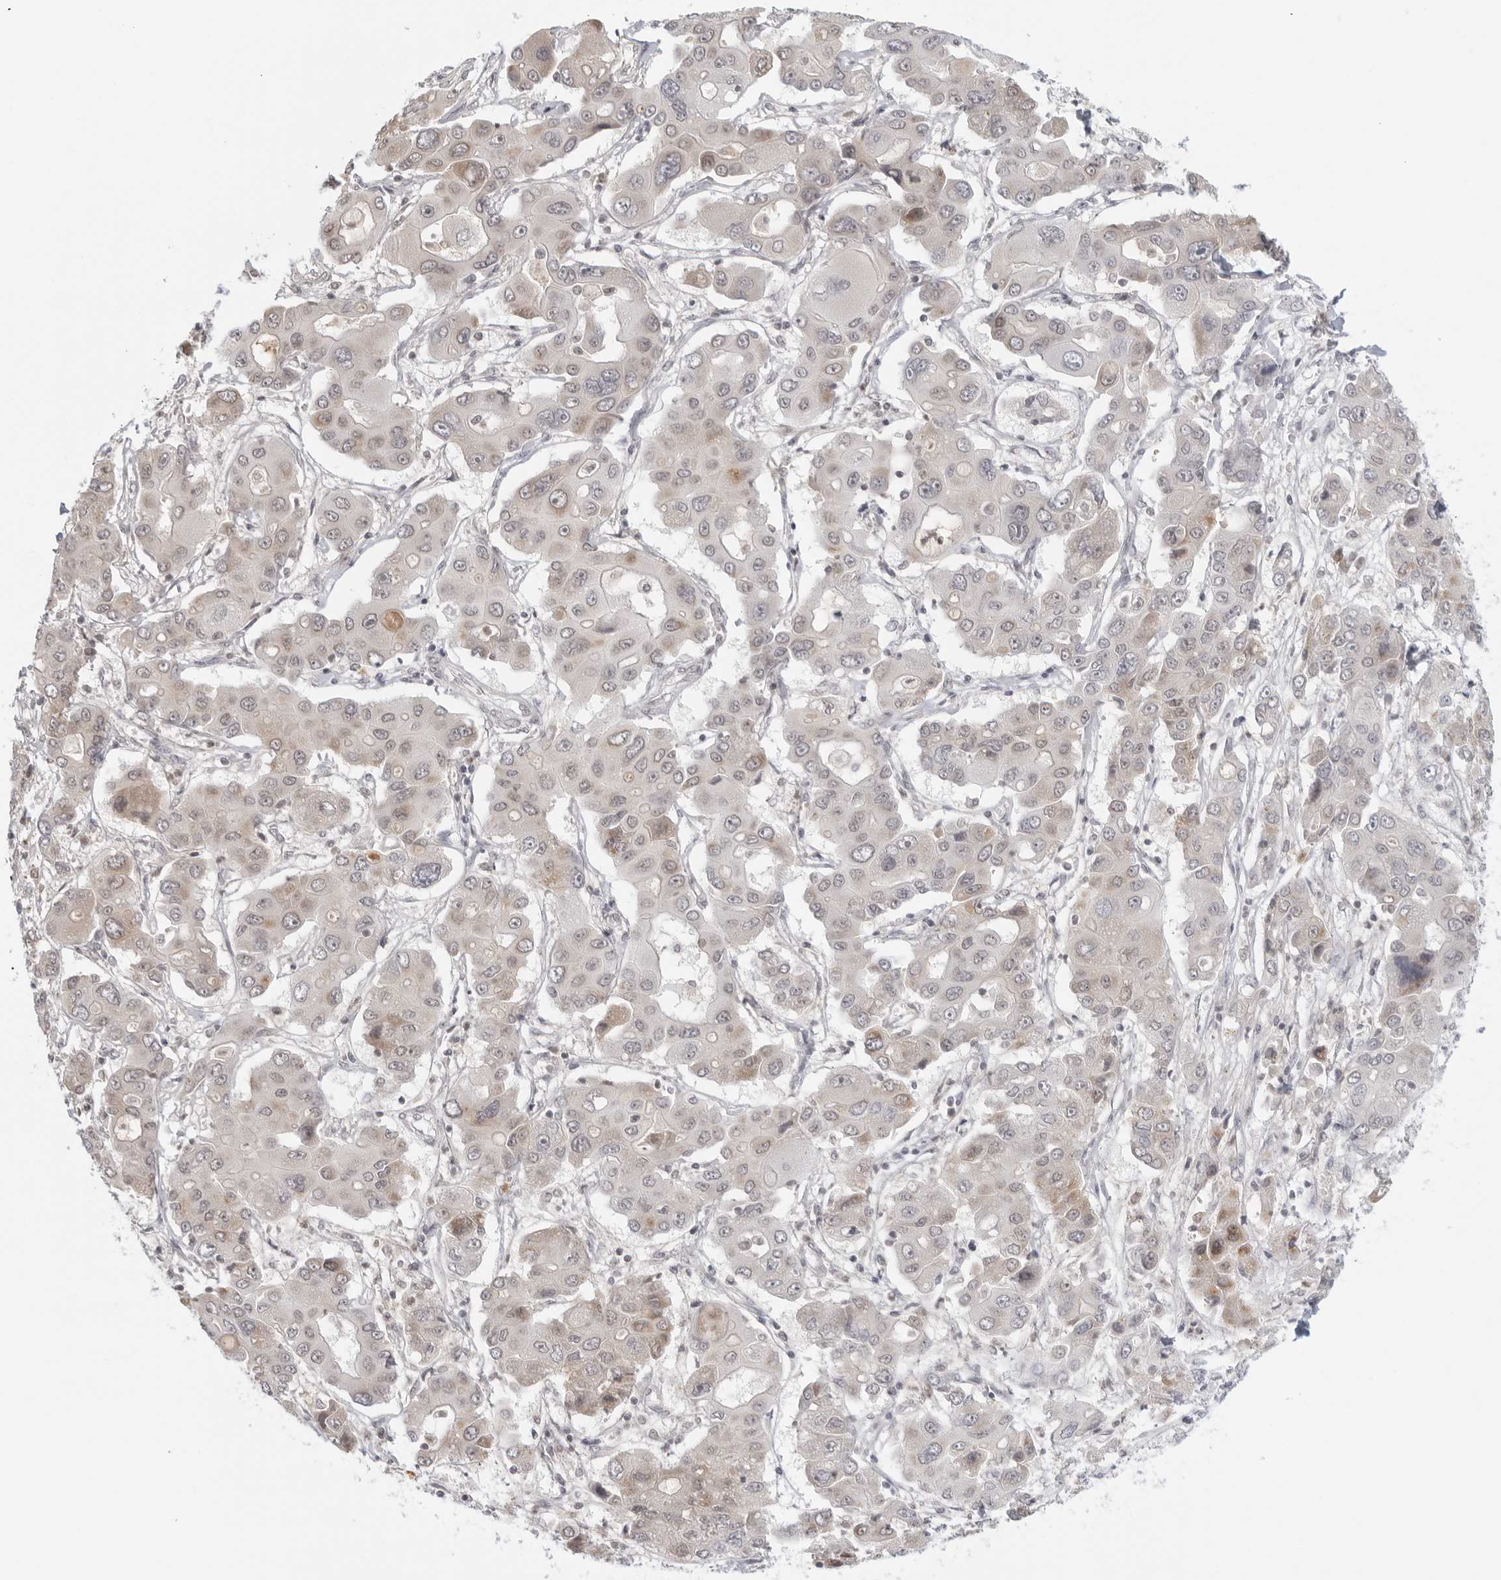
{"staining": {"intensity": "weak", "quantity": "<25%", "location": "cytoplasmic/membranous"}, "tissue": "liver cancer", "cell_type": "Tumor cells", "image_type": "cancer", "snomed": [{"axis": "morphology", "description": "Cholangiocarcinoma"}, {"axis": "topography", "description": "Liver"}], "caption": "Immunohistochemistry (IHC) micrograph of cholangiocarcinoma (liver) stained for a protein (brown), which displays no staining in tumor cells. Nuclei are stained in blue.", "gene": "RAB11FIP3", "patient": {"sex": "male", "age": 67}}